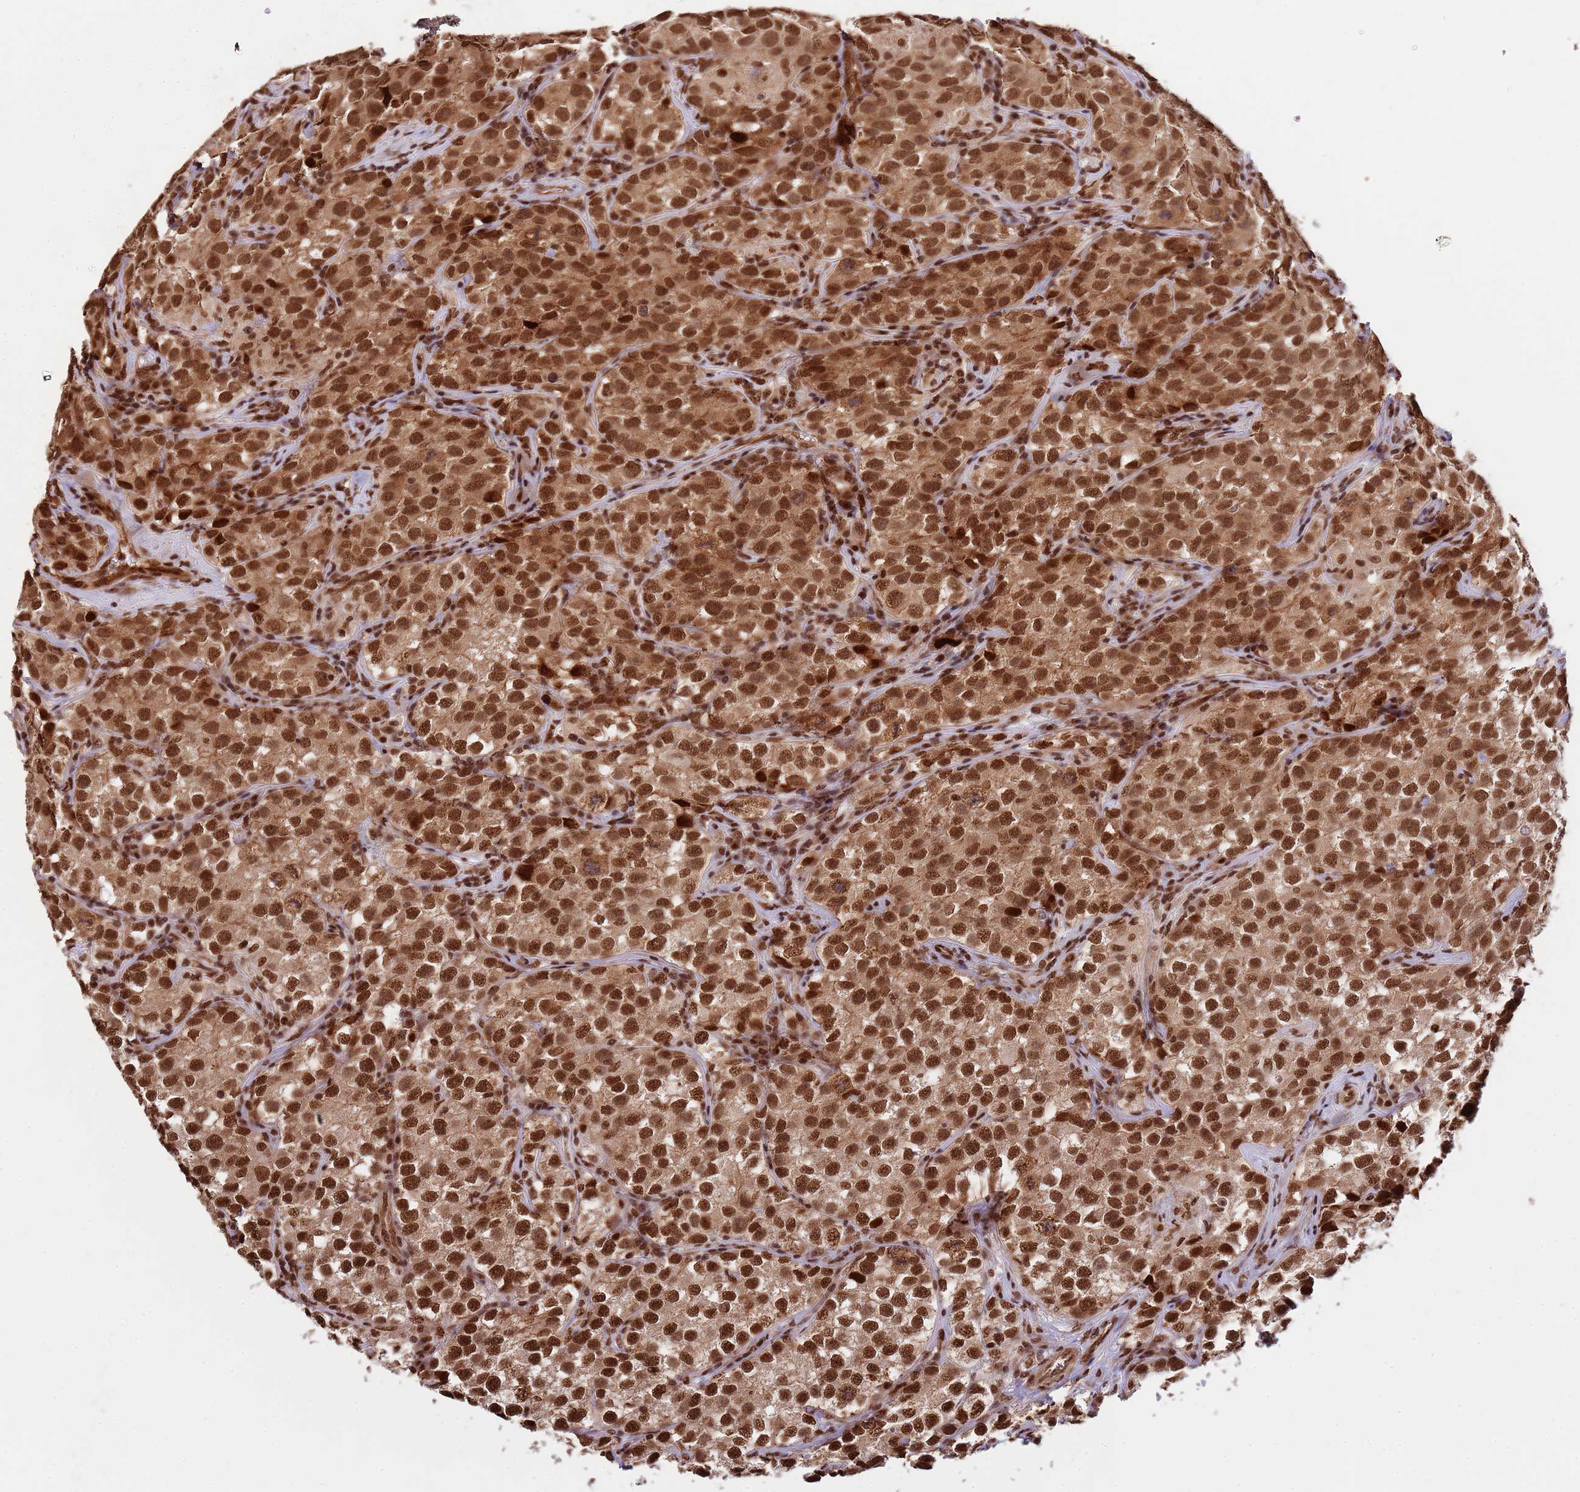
{"staining": {"intensity": "moderate", "quantity": ">75%", "location": "nuclear"}, "tissue": "testis cancer", "cell_type": "Tumor cells", "image_type": "cancer", "snomed": [{"axis": "morphology", "description": "Seminoma, NOS"}, {"axis": "morphology", "description": "Carcinoma, Embryonal, NOS"}, {"axis": "topography", "description": "Testis"}], "caption": "Testis seminoma stained with a protein marker exhibits moderate staining in tumor cells.", "gene": "ZBTB12", "patient": {"sex": "male", "age": 43}}